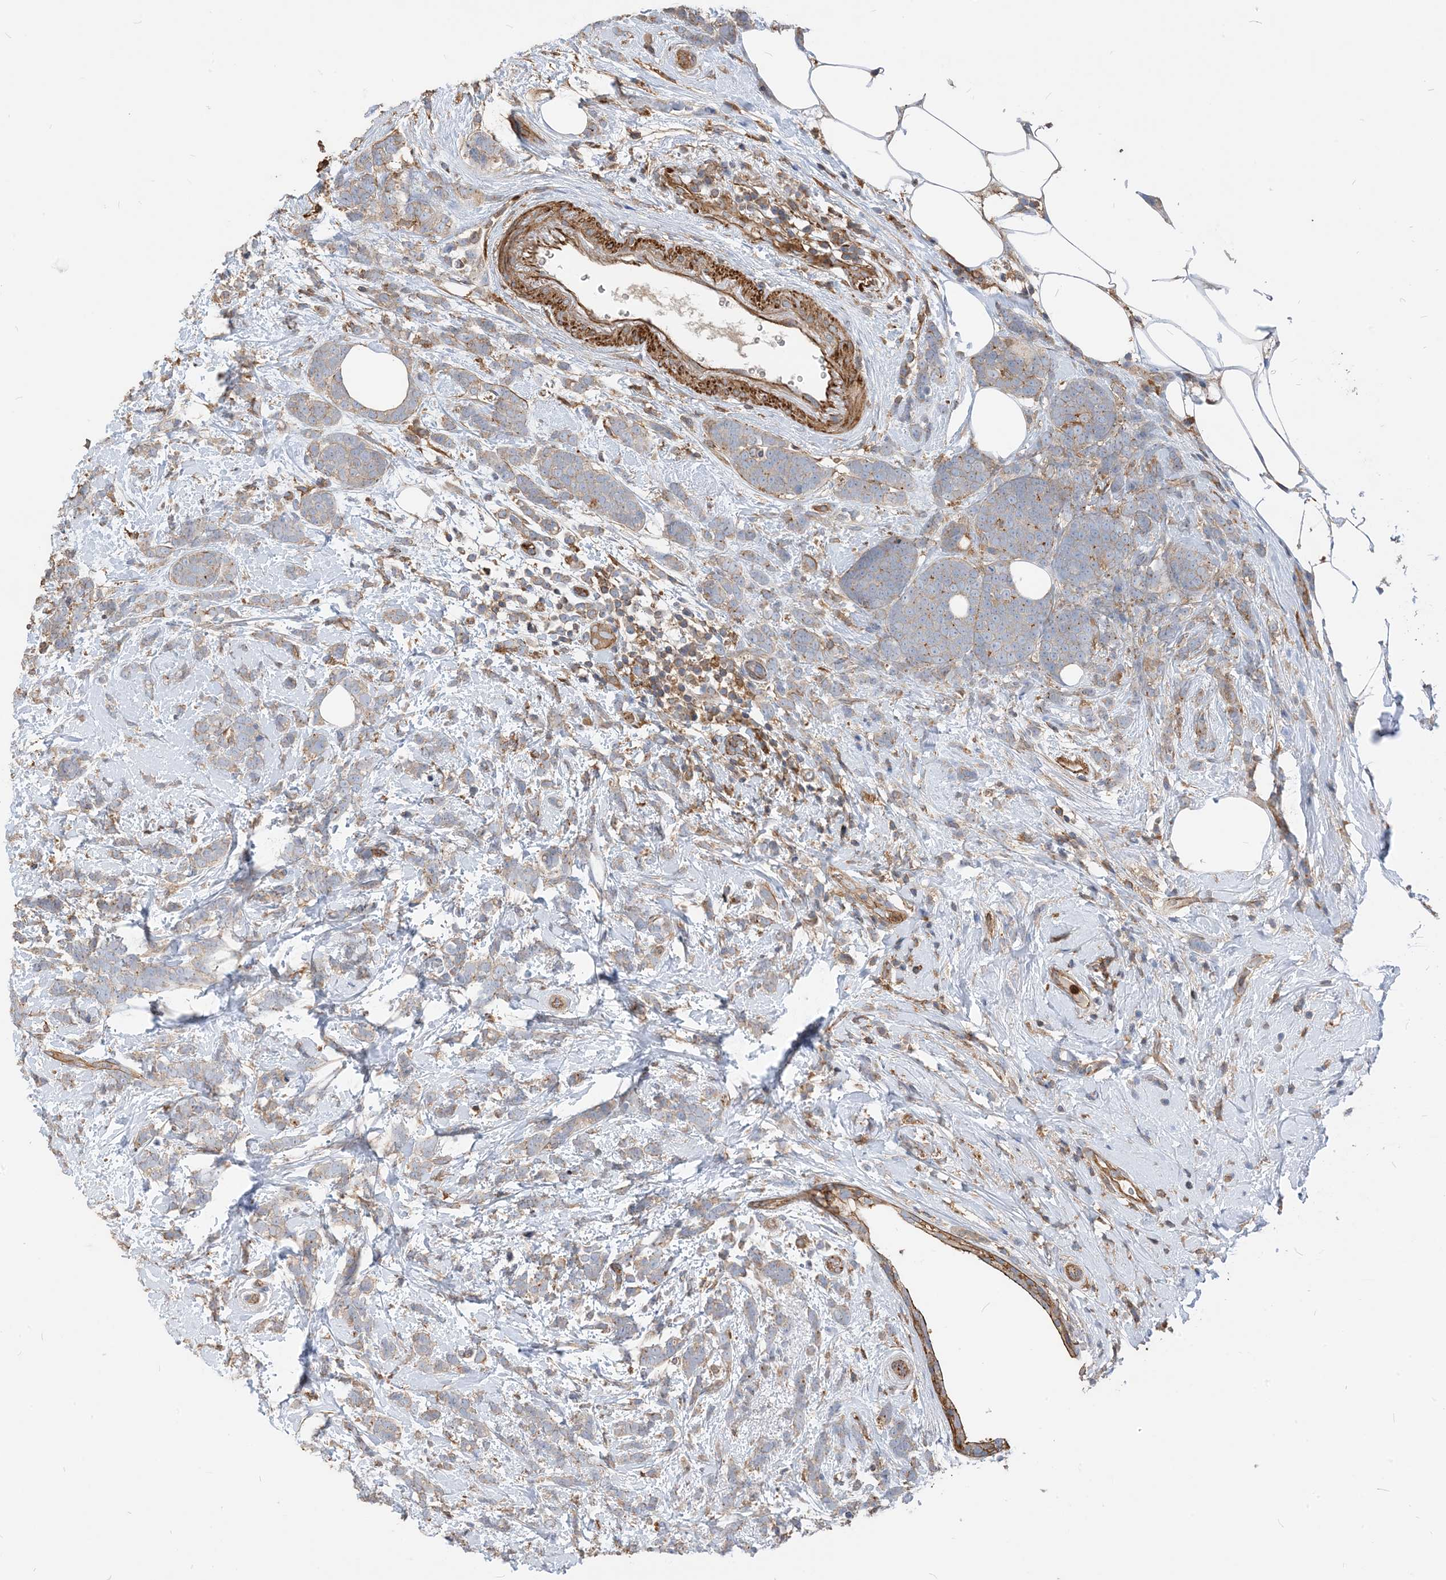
{"staining": {"intensity": "weak", "quantity": "25%-75%", "location": "cytoplasmic/membranous"}, "tissue": "breast cancer", "cell_type": "Tumor cells", "image_type": "cancer", "snomed": [{"axis": "morphology", "description": "Lobular carcinoma"}, {"axis": "topography", "description": "Breast"}], "caption": "DAB (3,3'-diaminobenzidine) immunohistochemical staining of breast cancer displays weak cytoplasmic/membranous protein staining in about 25%-75% of tumor cells.", "gene": "PARVG", "patient": {"sex": "female", "age": 58}}